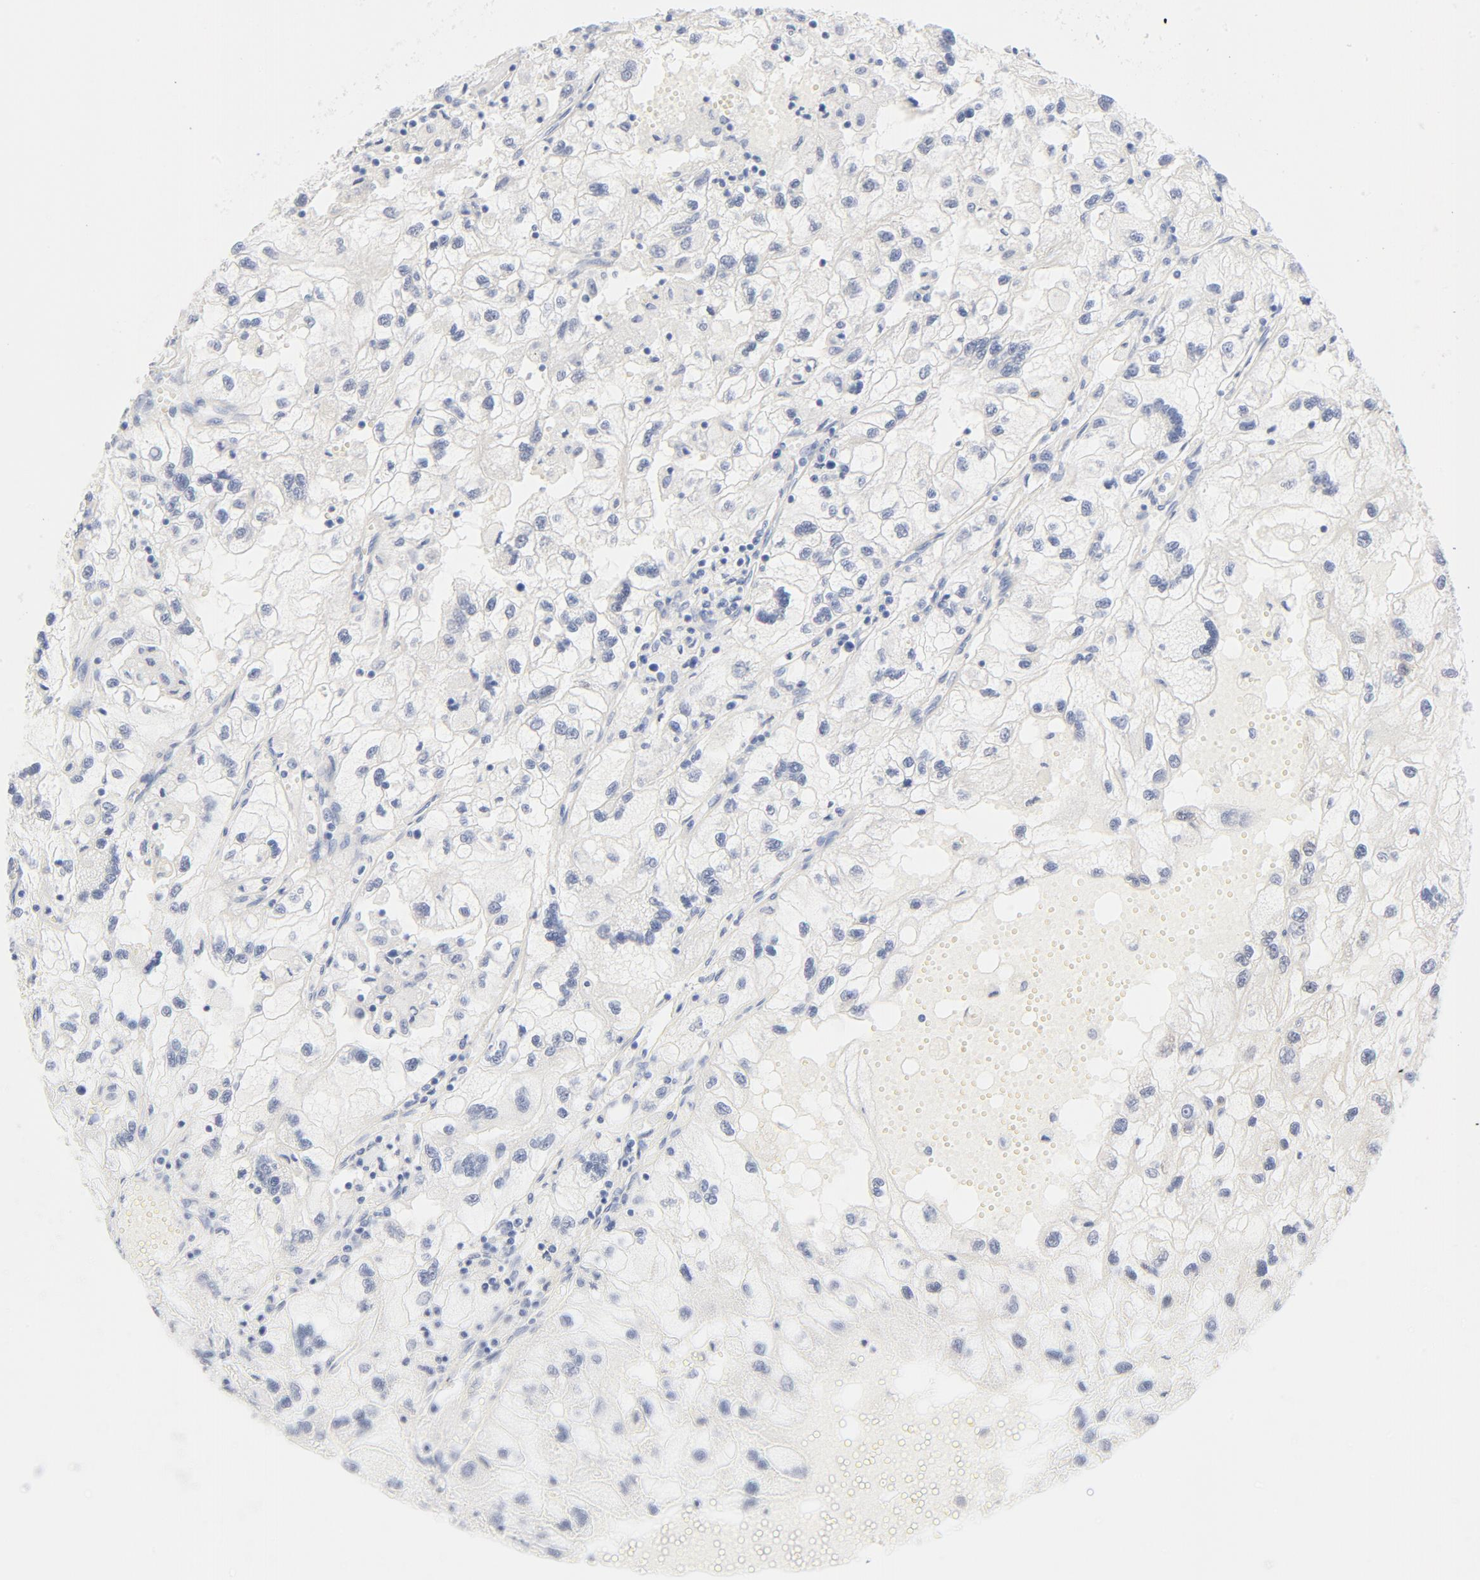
{"staining": {"intensity": "negative", "quantity": "none", "location": "none"}, "tissue": "renal cancer", "cell_type": "Tumor cells", "image_type": "cancer", "snomed": [{"axis": "morphology", "description": "Normal tissue, NOS"}, {"axis": "morphology", "description": "Adenocarcinoma, NOS"}, {"axis": "topography", "description": "Kidney"}], "caption": "Tumor cells show no significant expression in renal cancer (adenocarcinoma). The staining is performed using DAB (3,3'-diaminobenzidine) brown chromogen with nuclei counter-stained in using hematoxylin.", "gene": "HOMER1", "patient": {"sex": "male", "age": 71}}